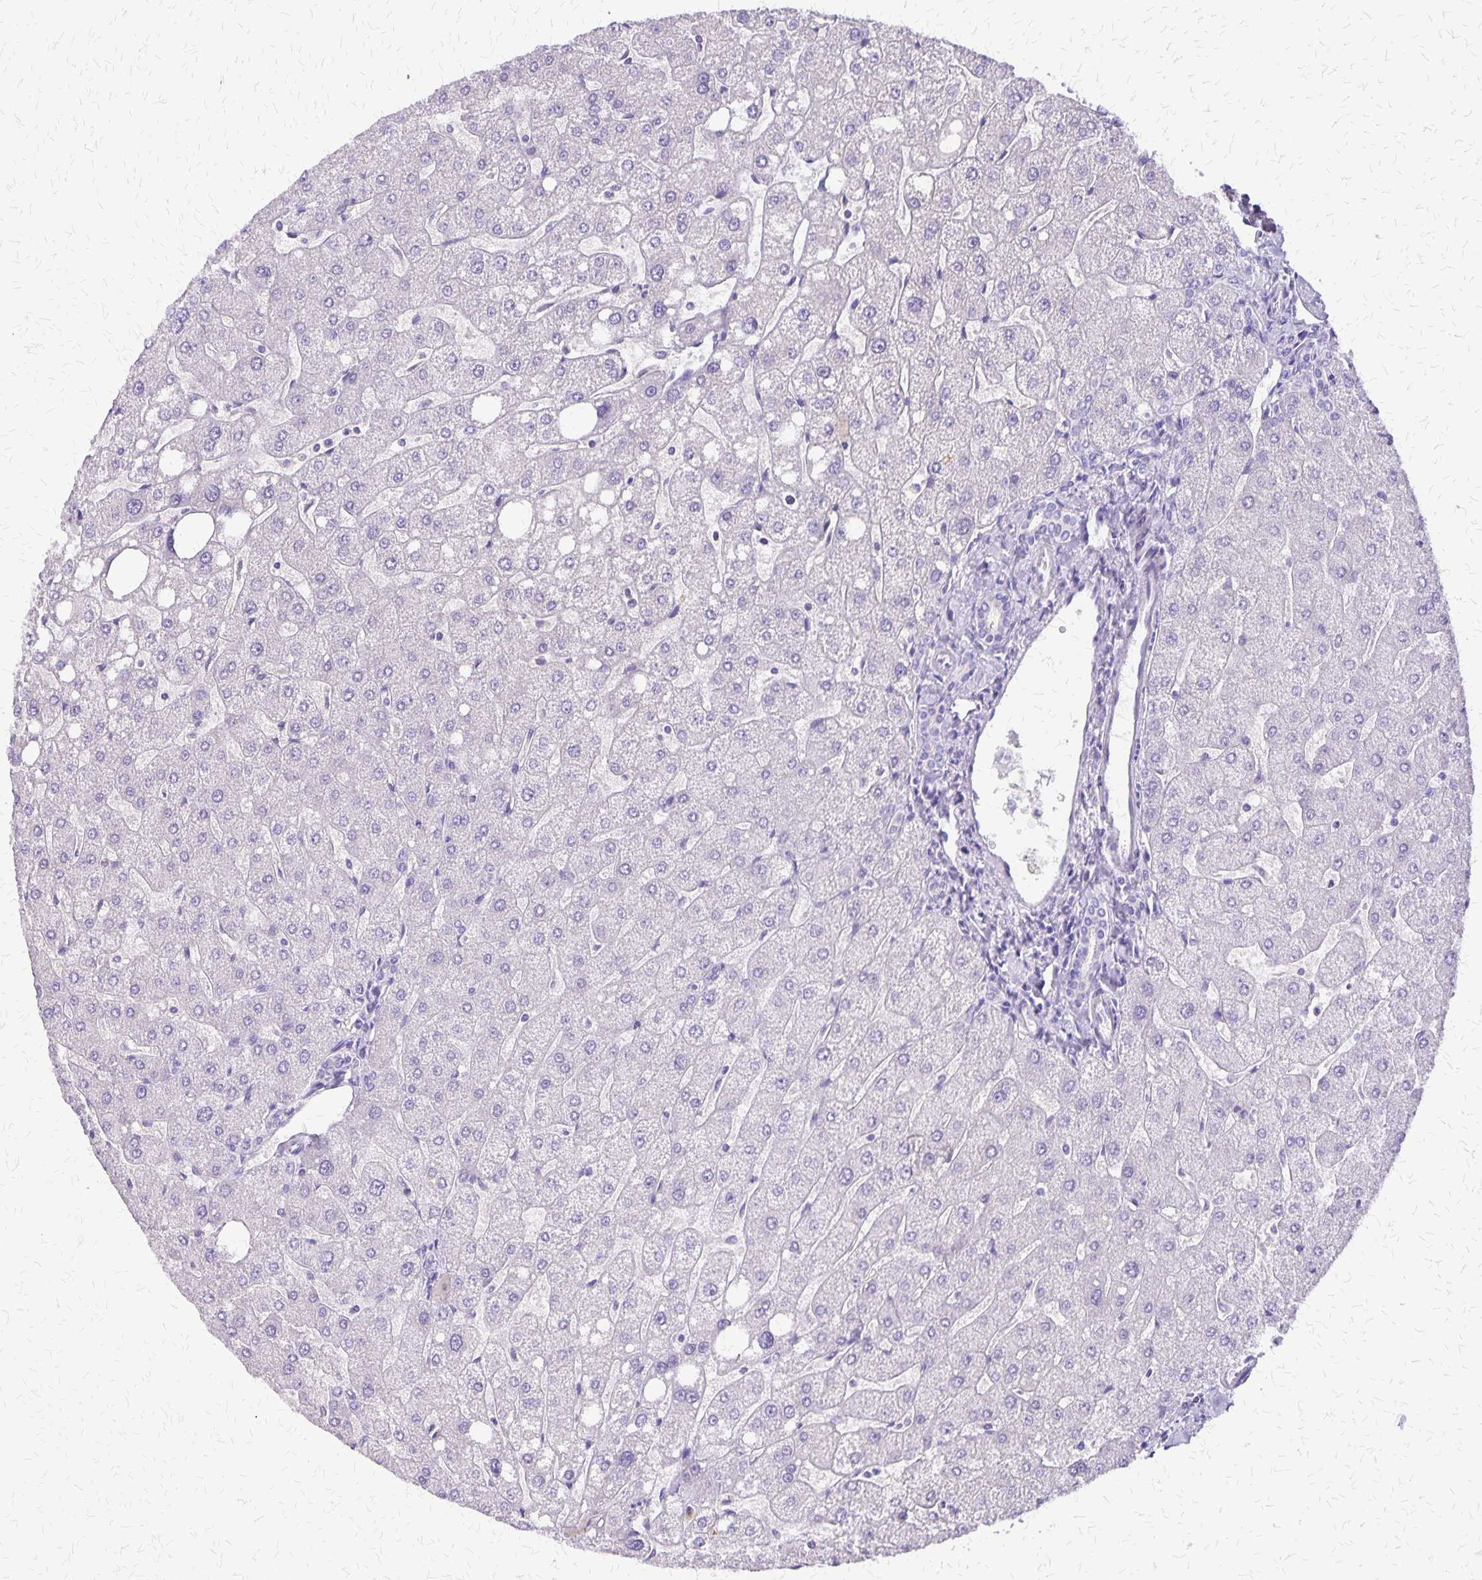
{"staining": {"intensity": "negative", "quantity": "none", "location": "none"}, "tissue": "liver", "cell_type": "Cholangiocytes", "image_type": "normal", "snomed": [{"axis": "morphology", "description": "Normal tissue, NOS"}, {"axis": "topography", "description": "Liver"}], "caption": "The immunohistochemistry (IHC) histopathology image has no significant expression in cholangiocytes of liver. (DAB immunohistochemistry with hematoxylin counter stain).", "gene": "SI", "patient": {"sex": "male", "age": 67}}